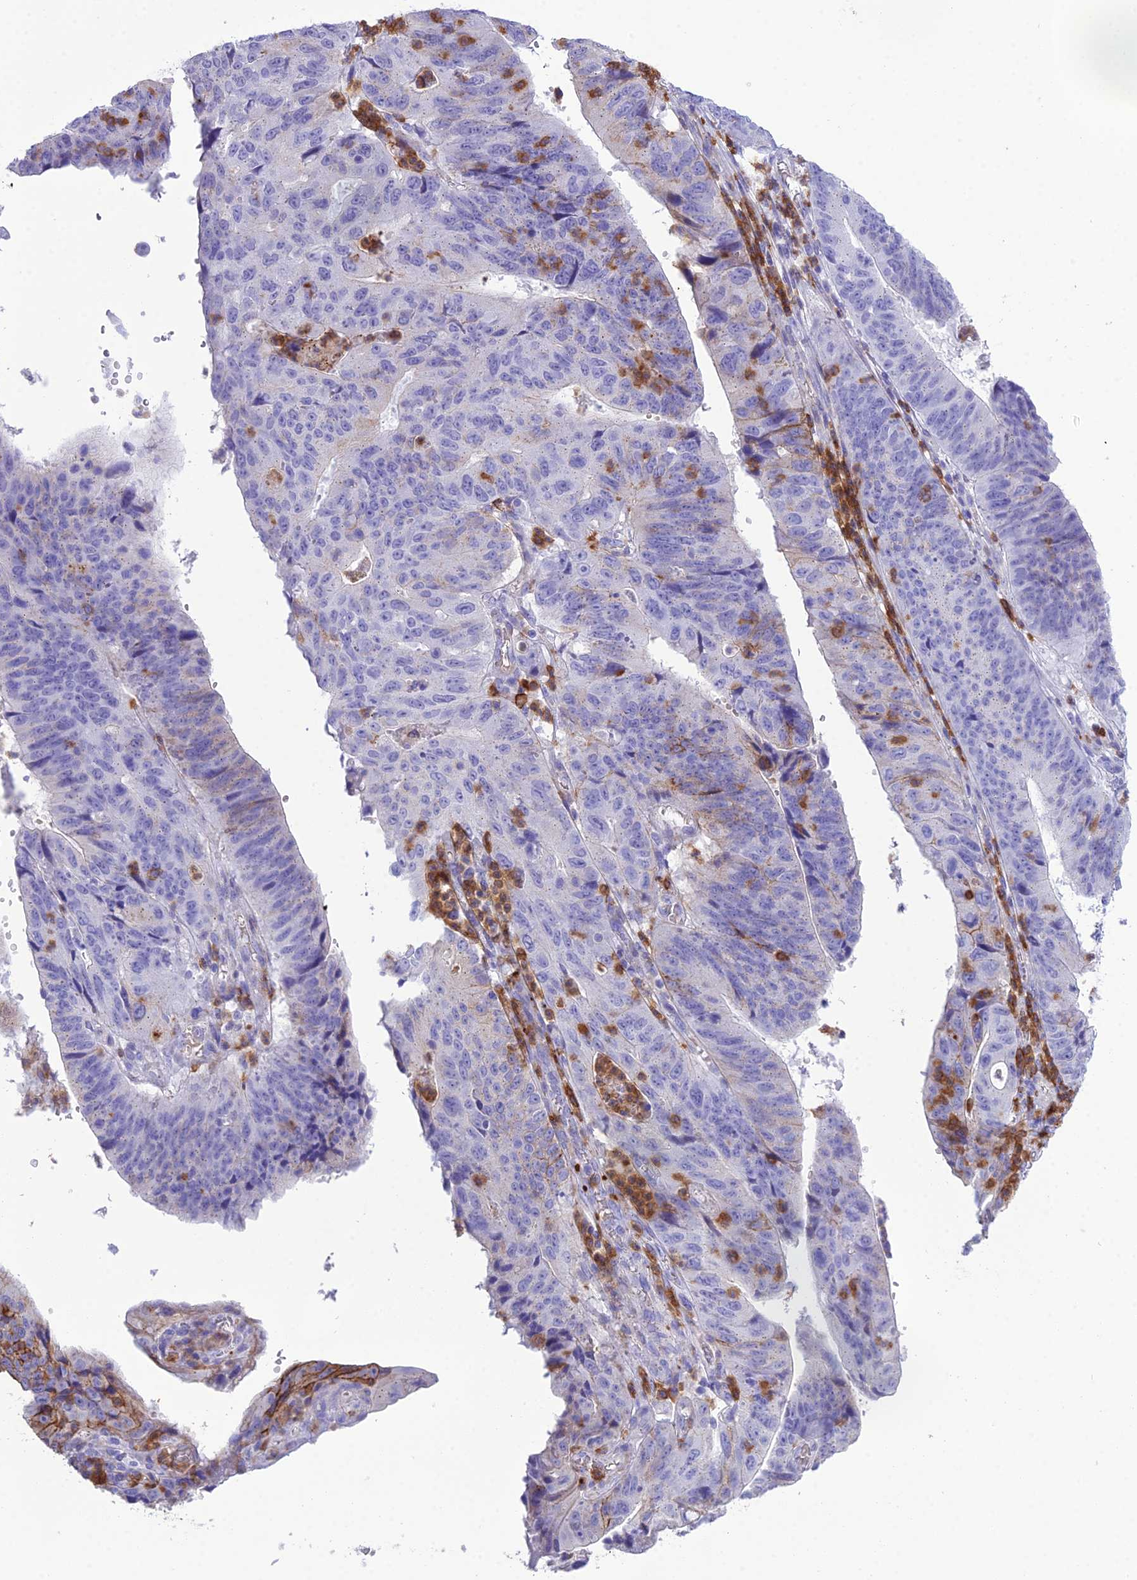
{"staining": {"intensity": "moderate", "quantity": "<25%", "location": "cytoplasmic/membranous"}, "tissue": "stomach cancer", "cell_type": "Tumor cells", "image_type": "cancer", "snomed": [{"axis": "morphology", "description": "Adenocarcinoma, NOS"}, {"axis": "topography", "description": "Stomach"}], "caption": "Human stomach cancer stained with a brown dye displays moderate cytoplasmic/membranous positive staining in about <25% of tumor cells.", "gene": "OR1Q1", "patient": {"sex": "male", "age": 59}}